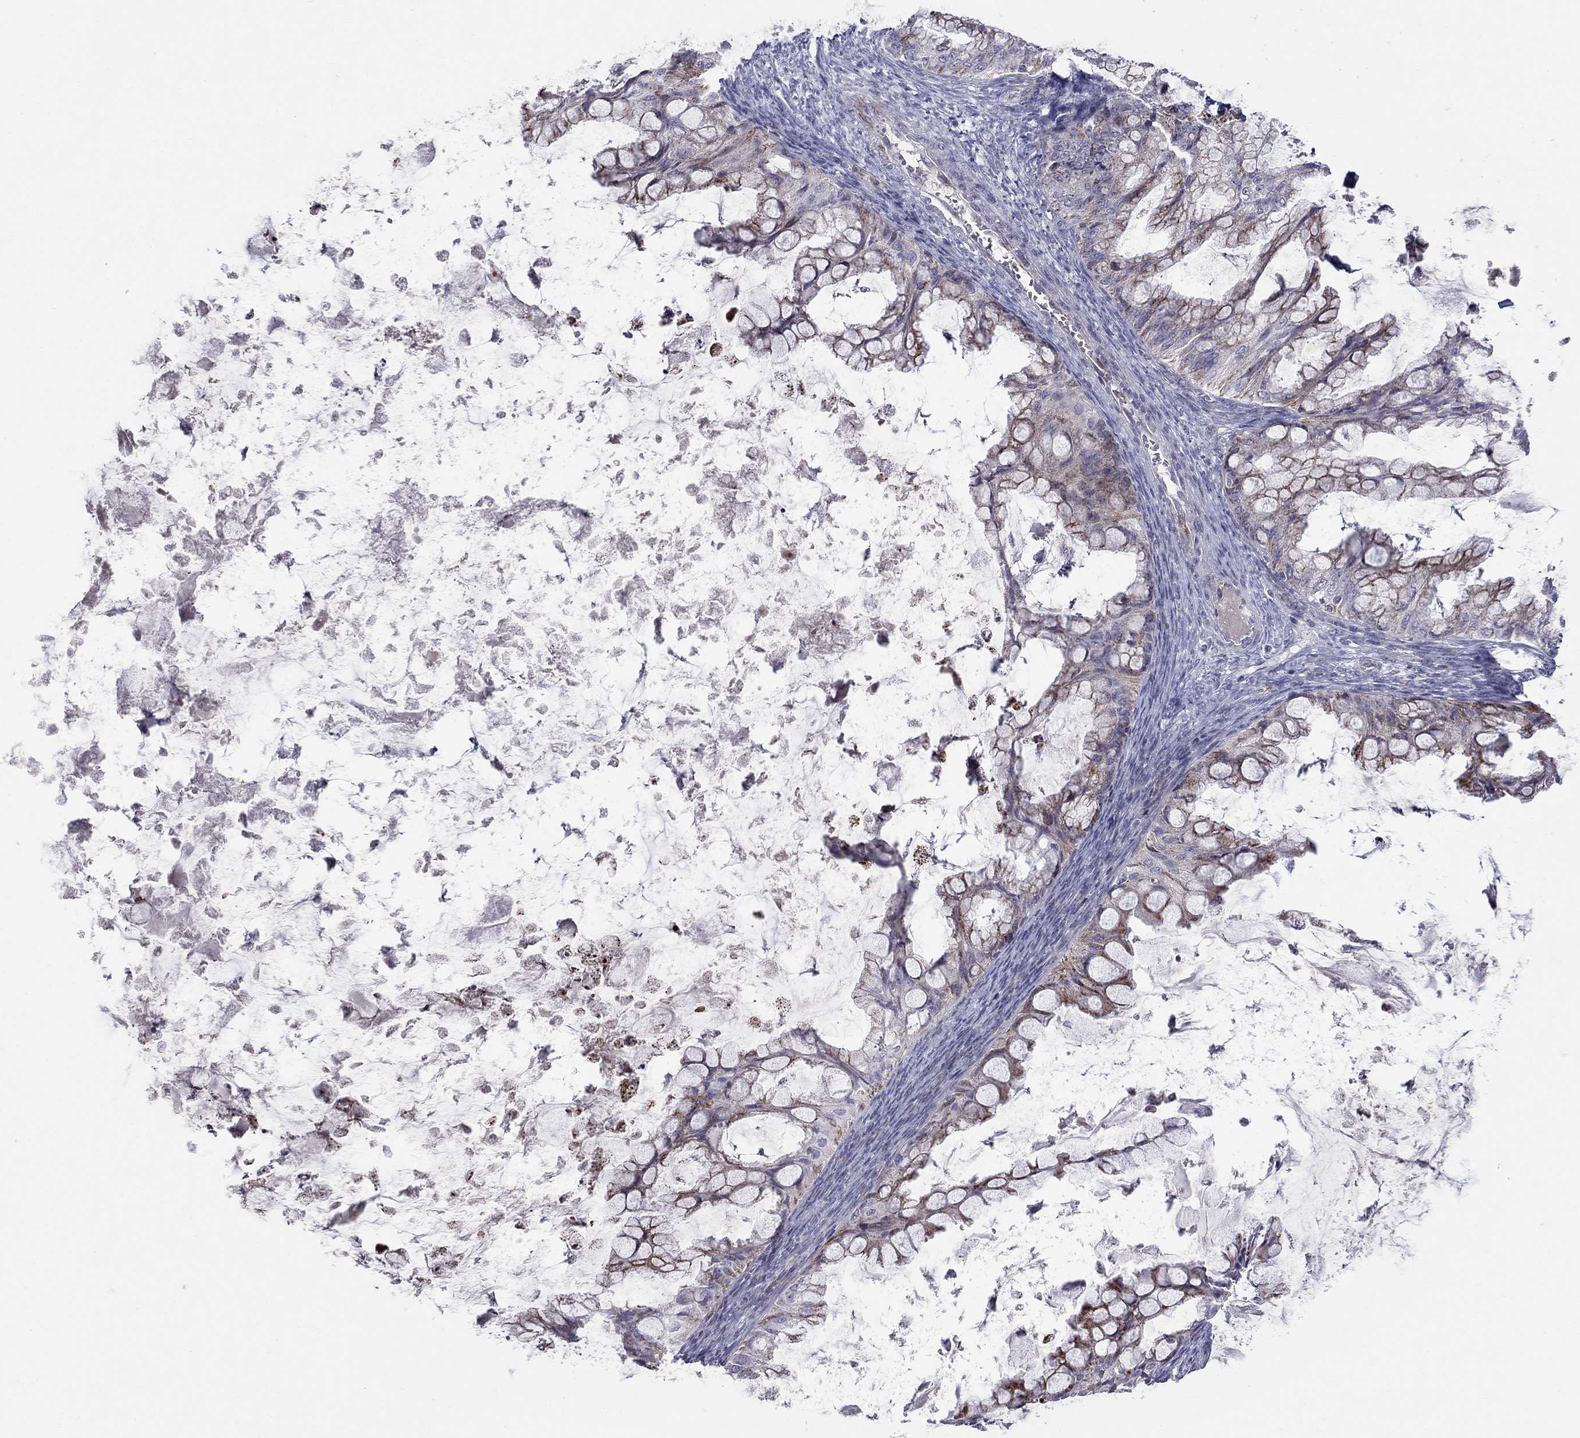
{"staining": {"intensity": "moderate", "quantity": ">75%", "location": "cytoplasmic/membranous"}, "tissue": "ovarian cancer", "cell_type": "Tumor cells", "image_type": "cancer", "snomed": [{"axis": "morphology", "description": "Cystadenocarcinoma, mucinous, NOS"}, {"axis": "topography", "description": "Ovary"}], "caption": "IHC (DAB) staining of ovarian cancer demonstrates moderate cytoplasmic/membranous protein positivity in about >75% of tumor cells. (DAB (3,3'-diaminobenzidine) = brown stain, brightfield microscopy at high magnification).", "gene": "HMX2", "patient": {"sex": "female", "age": 35}}